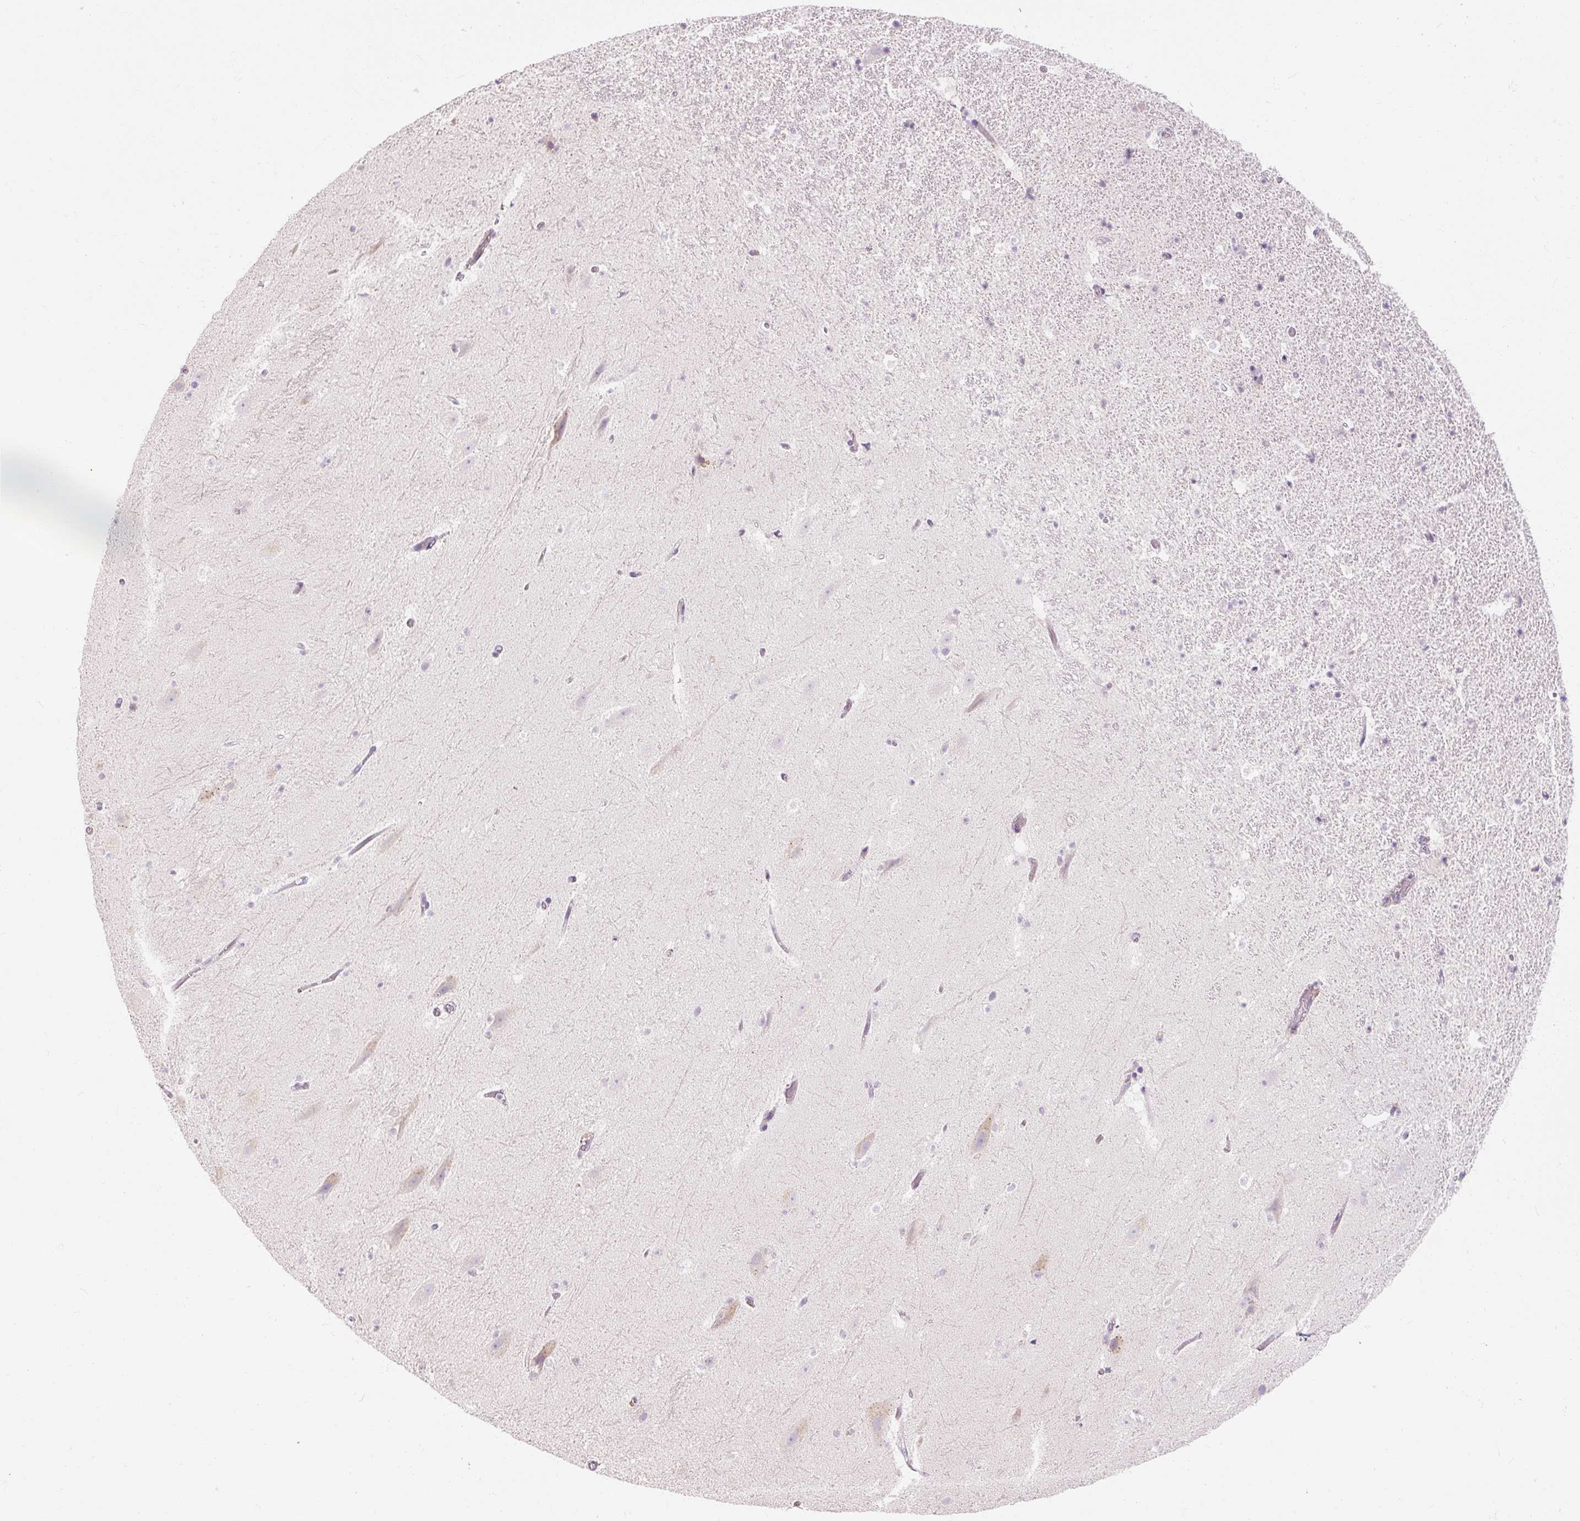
{"staining": {"intensity": "negative", "quantity": "none", "location": "none"}, "tissue": "hippocampus", "cell_type": "Glial cells", "image_type": "normal", "snomed": [{"axis": "morphology", "description": "Normal tissue, NOS"}, {"axis": "topography", "description": "Hippocampus"}], "caption": "Photomicrograph shows no significant protein staining in glial cells of normal hippocampus. (DAB immunohistochemistry with hematoxylin counter stain).", "gene": "NFE2L3", "patient": {"sex": "male", "age": 37}}